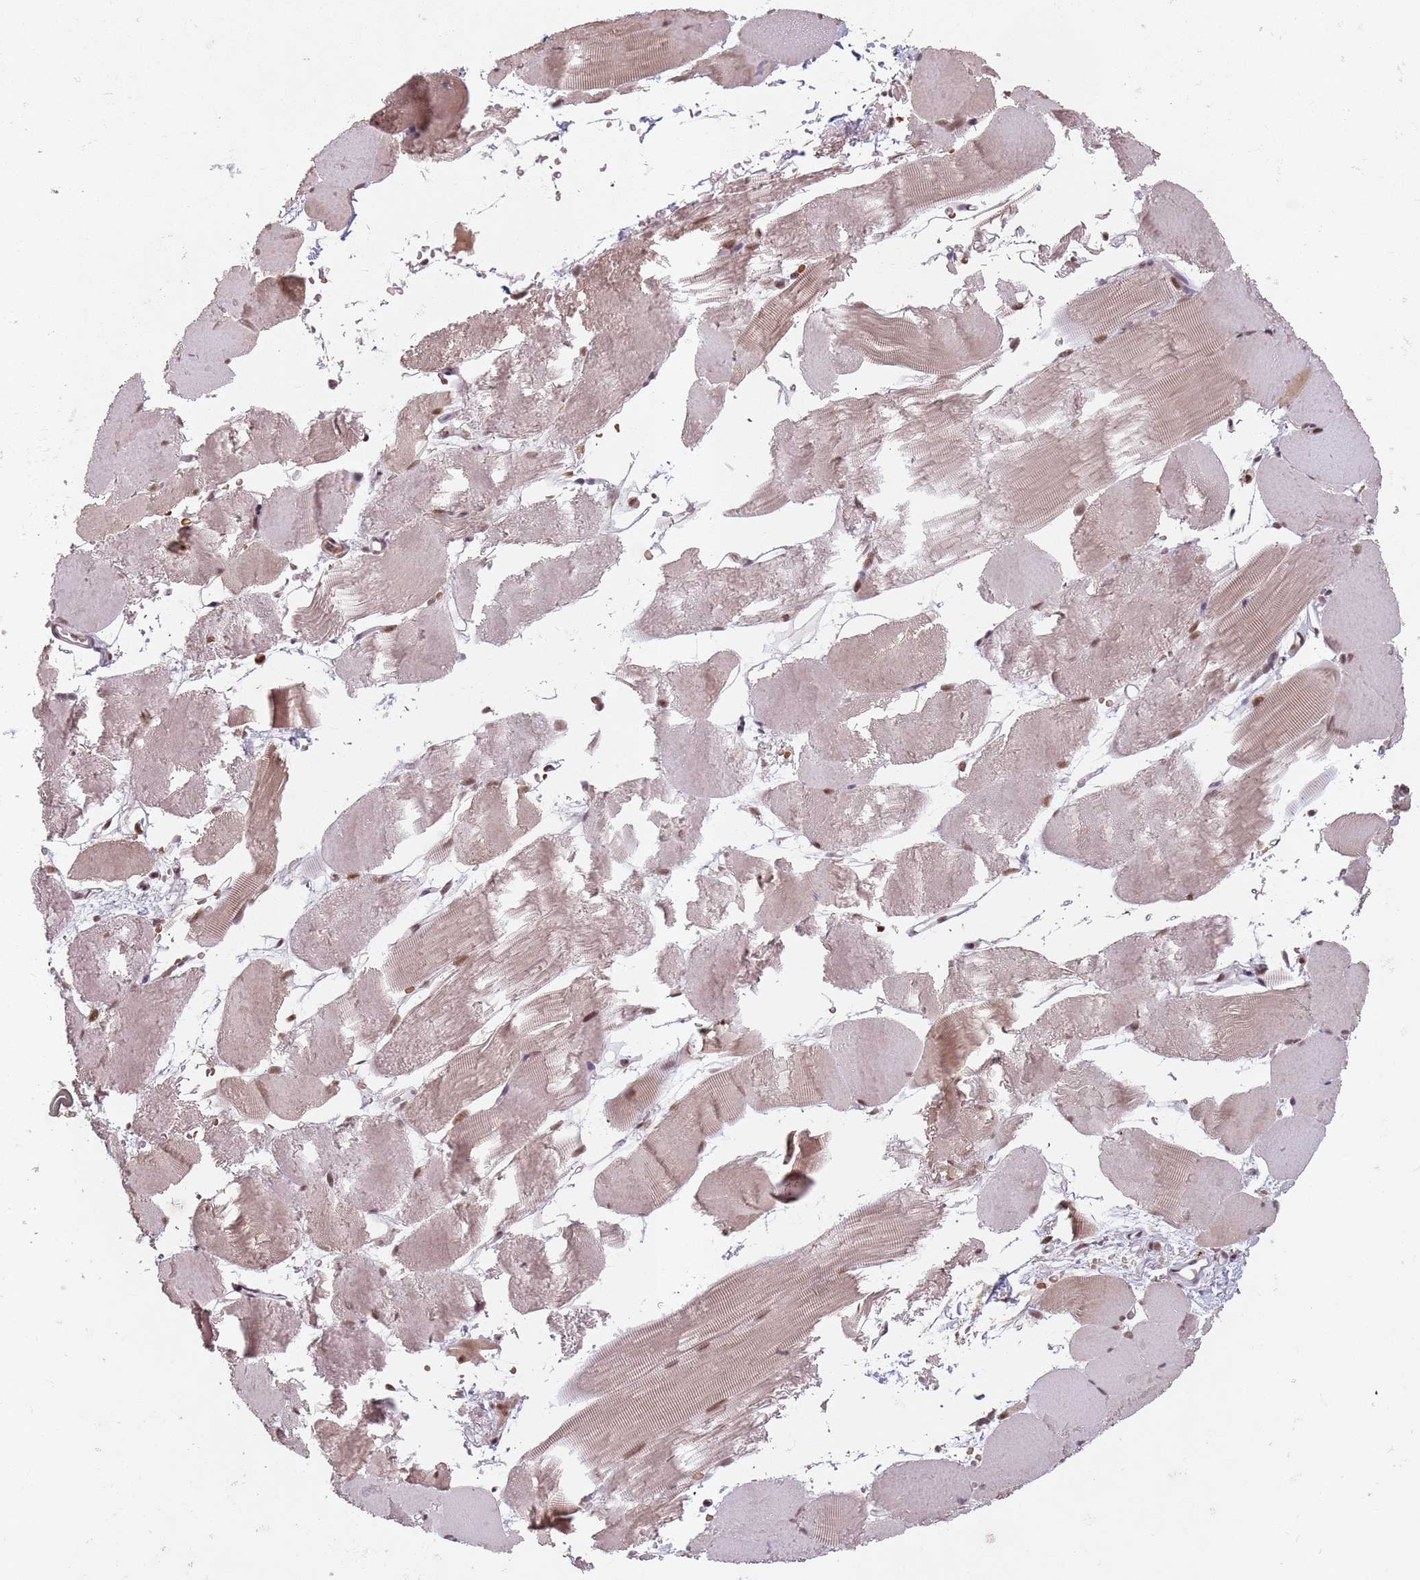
{"staining": {"intensity": "moderate", "quantity": ">75%", "location": "cytoplasmic/membranous,nuclear"}, "tissue": "skeletal muscle", "cell_type": "Myocytes", "image_type": "normal", "snomed": [{"axis": "morphology", "description": "Normal tissue, NOS"}, {"axis": "topography", "description": "Skeletal muscle"}, {"axis": "topography", "description": "Parathyroid gland"}], "caption": "DAB (3,3'-diaminobenzidine) immunohistochemical staining of normal human skeletal muscle shows moderate cytoplasmic/membranous,nuclear protein expression in about >75% of myocytes.", "gene": "NCBP1", "patient": {"sex": "female", "age": 37}}